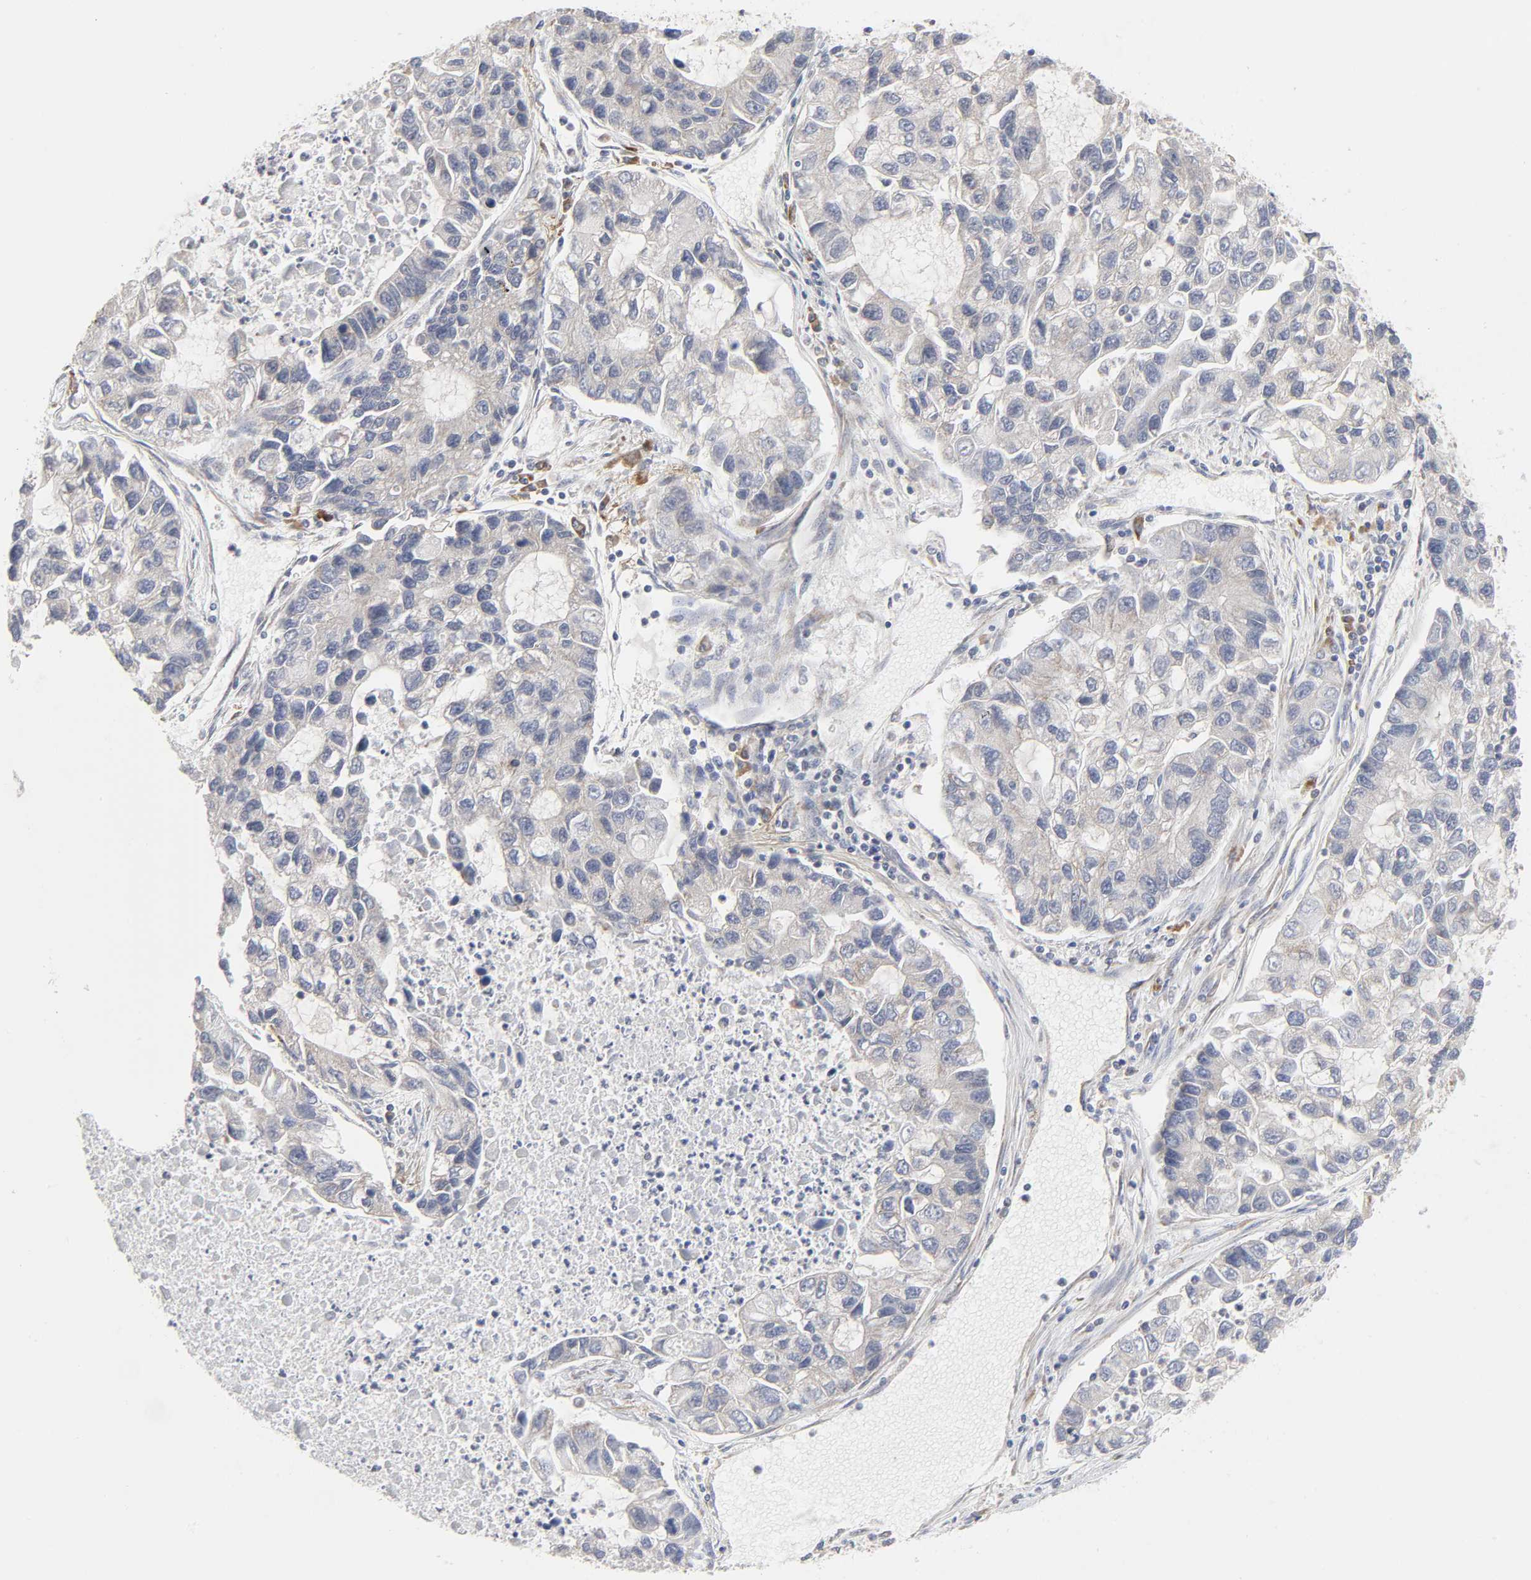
{"staining": {"intensity": "weak", "quantity": "25%-75%", "location": "cytoplasmic/membranous"}, "tissue": "lung cancer", "cell_type": "Tumor cells", "image_type": "cancer", "snomed": [{"axis": "morphology", "description": "Adenocarcinoma, NOS"}, {"axis": "topography", "description": "Lung"}], "caption": "DAB (3,3'-diaminobenzidine) immunohistochemical staining of lung cancer (adenocarcinoma) shows weak cytoplasmic/membranous protein expression in approximately 25%-75% of tumor cells. (brown staining indicates protein expression, while blue staining denotes nuclei).", "gene": "IL4R", "patient": {"sex": "female", "age": 51}}